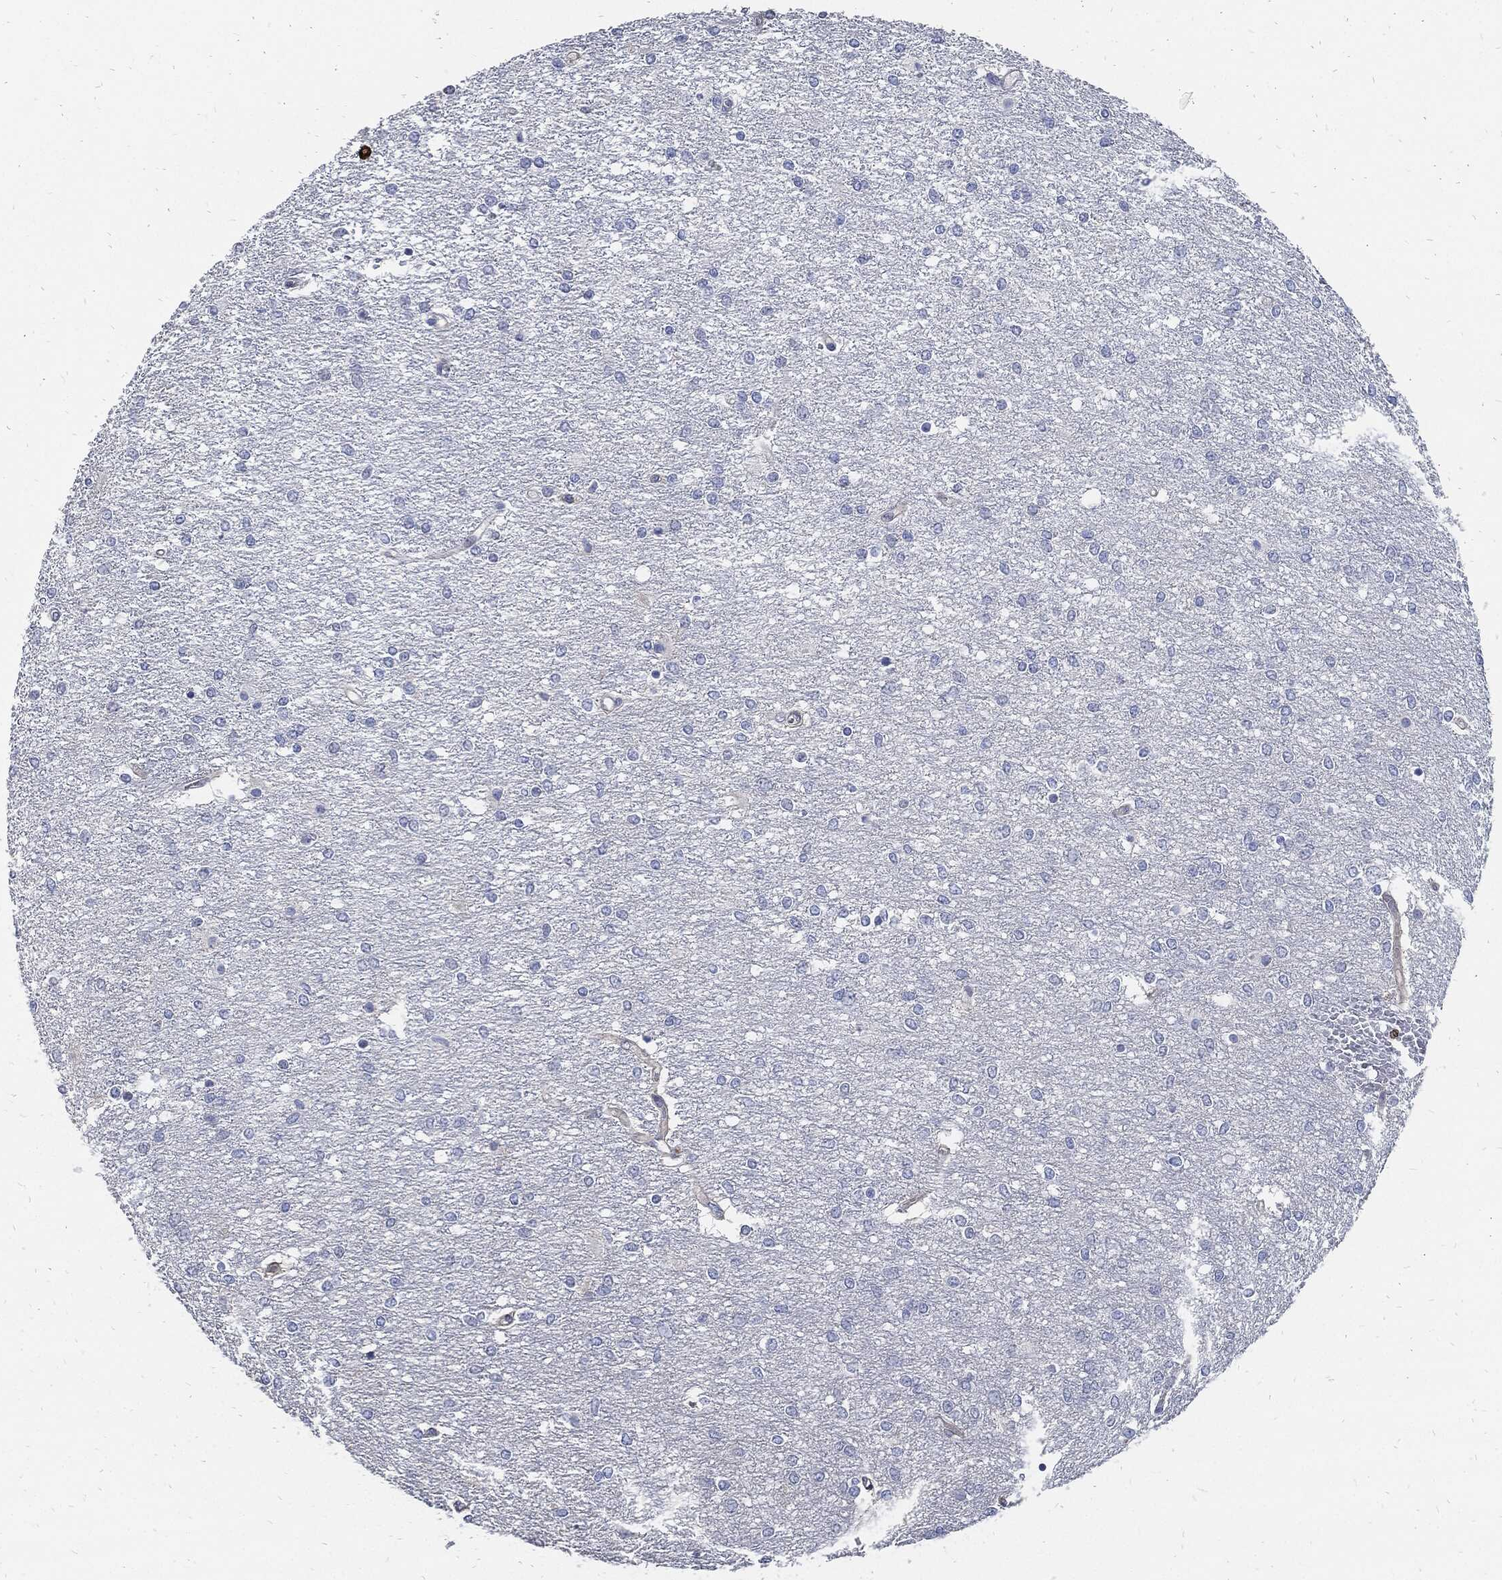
{"staining": {"intensity": "negative", "quantity": "none", "location": "none"}, "tissue": "glioma", "cell_type": "Tumor cells", "image_type": "cancer", "snomed": [{"axis": "morphology", "description": "Glioma, malignant, High grade"}, {"axis": "topography", "description": "Brain"}], "caption": "IHC photomicrograph of human glioma stained for a protein (brown), which shows no staining in tumor cells.", "gene": "MKI67", "patient": {"sex": "female", "age": 61}}